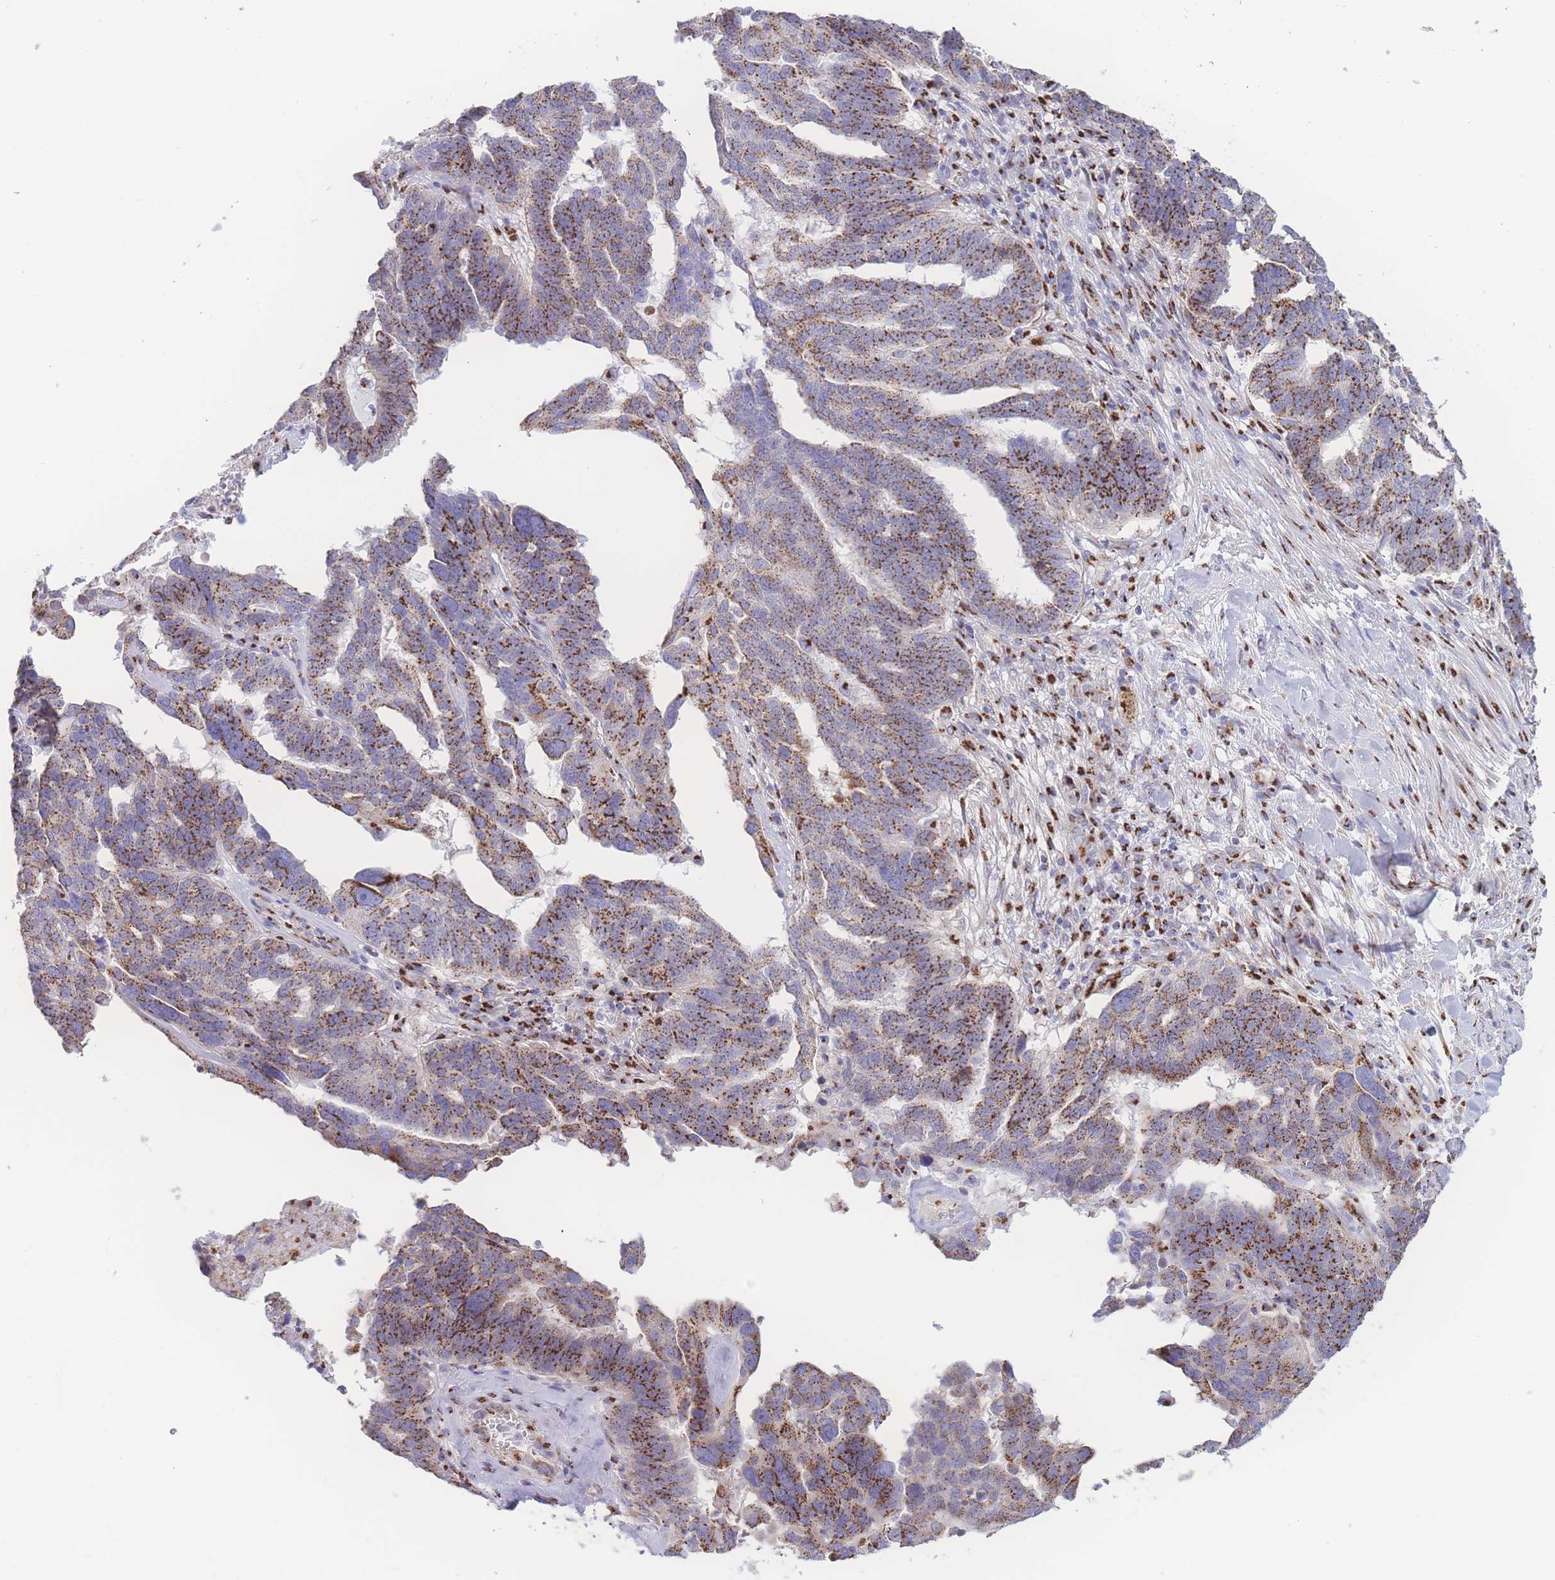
{"staining": {"intensity": "strong", "quantity": ">75%", "location": "cytoplasmic/membranous"}, "tissue": "ovarian cancer", "cell_type": "Tumor cells", "image_type": "cancer", "snomed": [{"axis": "morphology", "description": "Cystadenocarcinoma, serous, NOS"}, {"axis": "topography", "description": "Ovary"}], "caption": "Ovarian cancer (serous cystadenocarcinoma) stained with DAB (3,3'-diaminobenzidine) IHC demonstrates high levels of strong cytoplasmic/membranous positivity in approximately >75% of tumor cells. (DAB (3,3'-diaminobenzidine) = brown stain, brightfield microscopy at high magnification).", "gene": "GOLM2", "patient": {"sex": "female", "age": 59}}